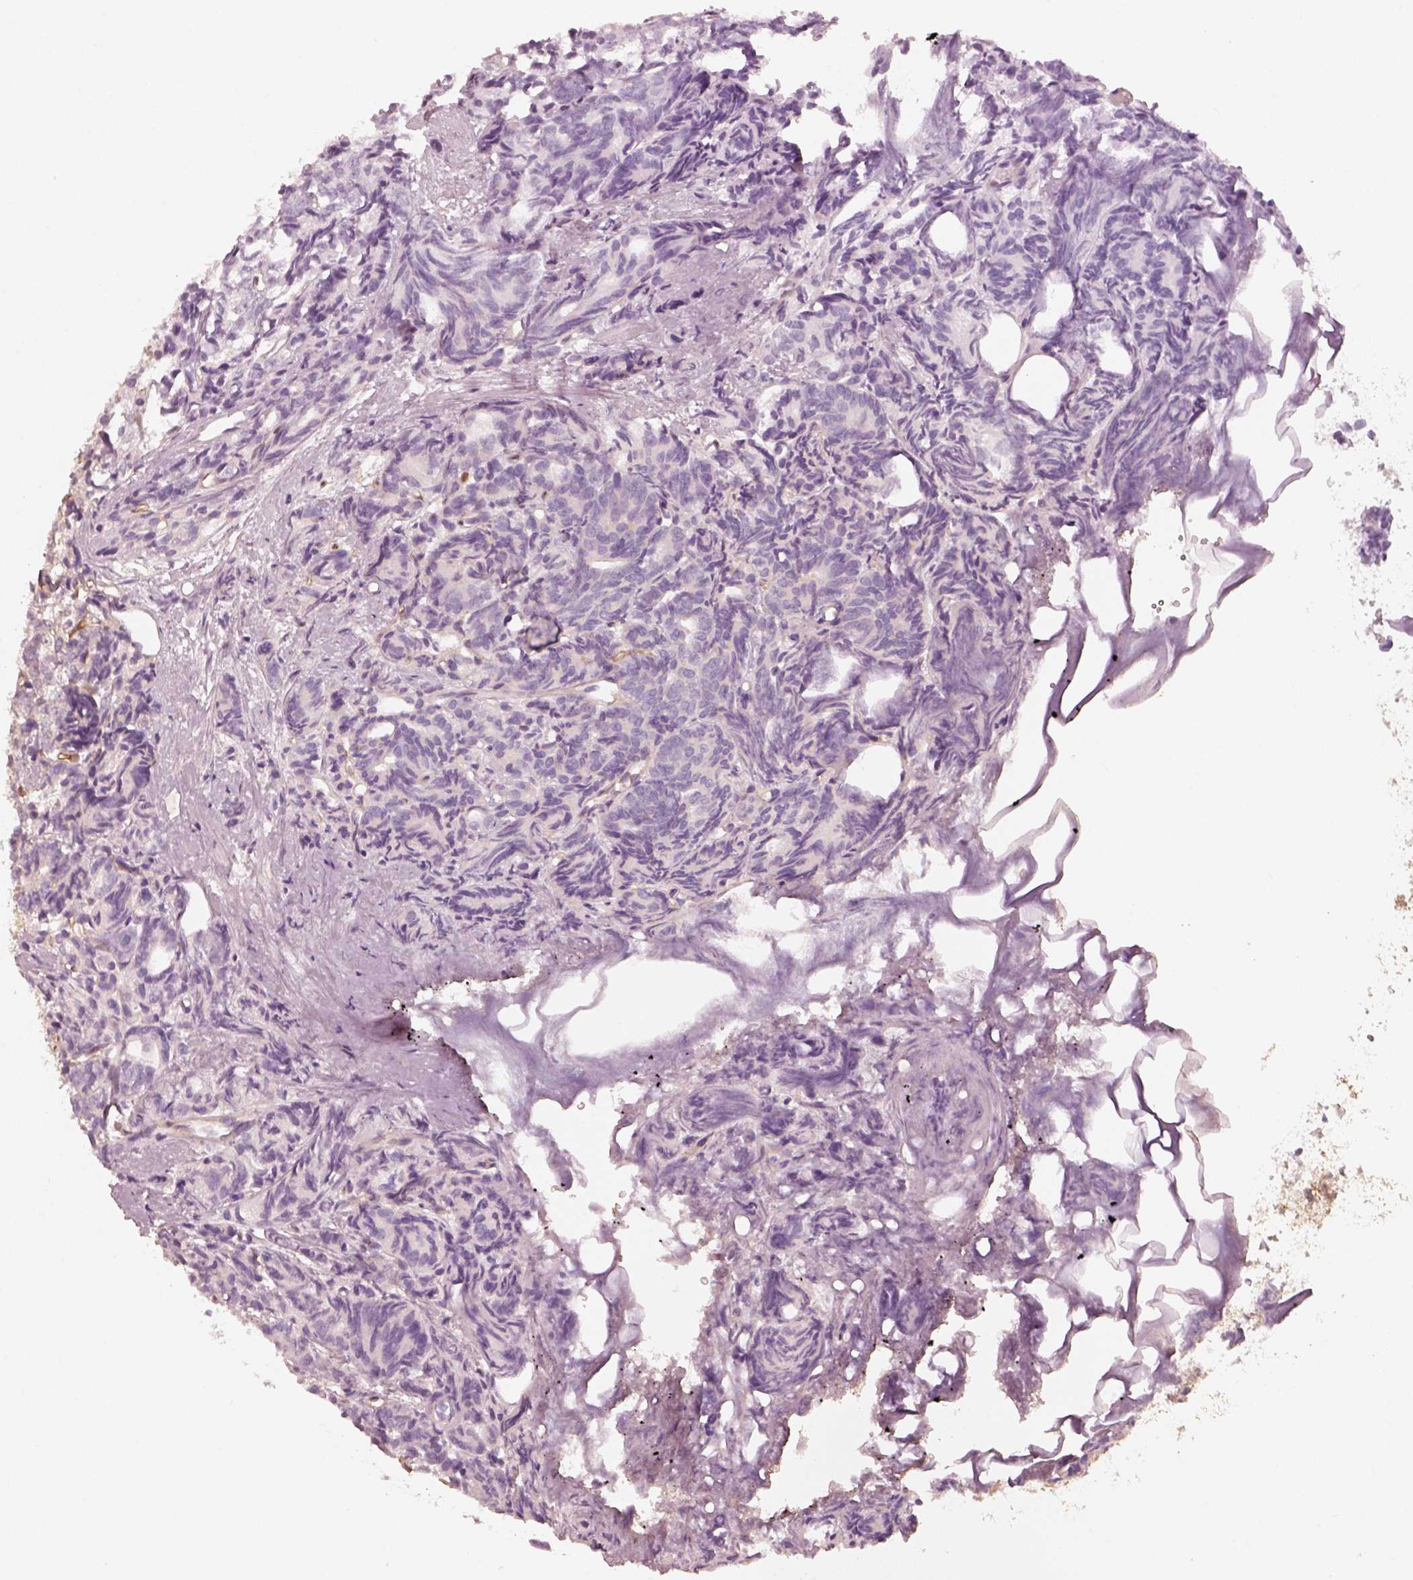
{"staining": {"intensity": "negative", "quantity": "none", "location": "none"}, "tissue": "prostate cancer", "cell_type": "Tumor cells", "image_type": "cancer", "snomed": [{"axis": "morphology", "description": "Adenocarcinoma, High grade"}, {"axis": "topography", "description": "Prostate"}], "caption": "Immunohistochemical staining of human prostate cancer (high-grade adenocarcinoma) shows no significant staining in tumor cells. Brightfield microscopy of IHC stained with DAB (brown) and hematoxylin (blue), captured at high magnification.", "gene": "FSCN1", "patient": {"sex": "male", "age": 53}}